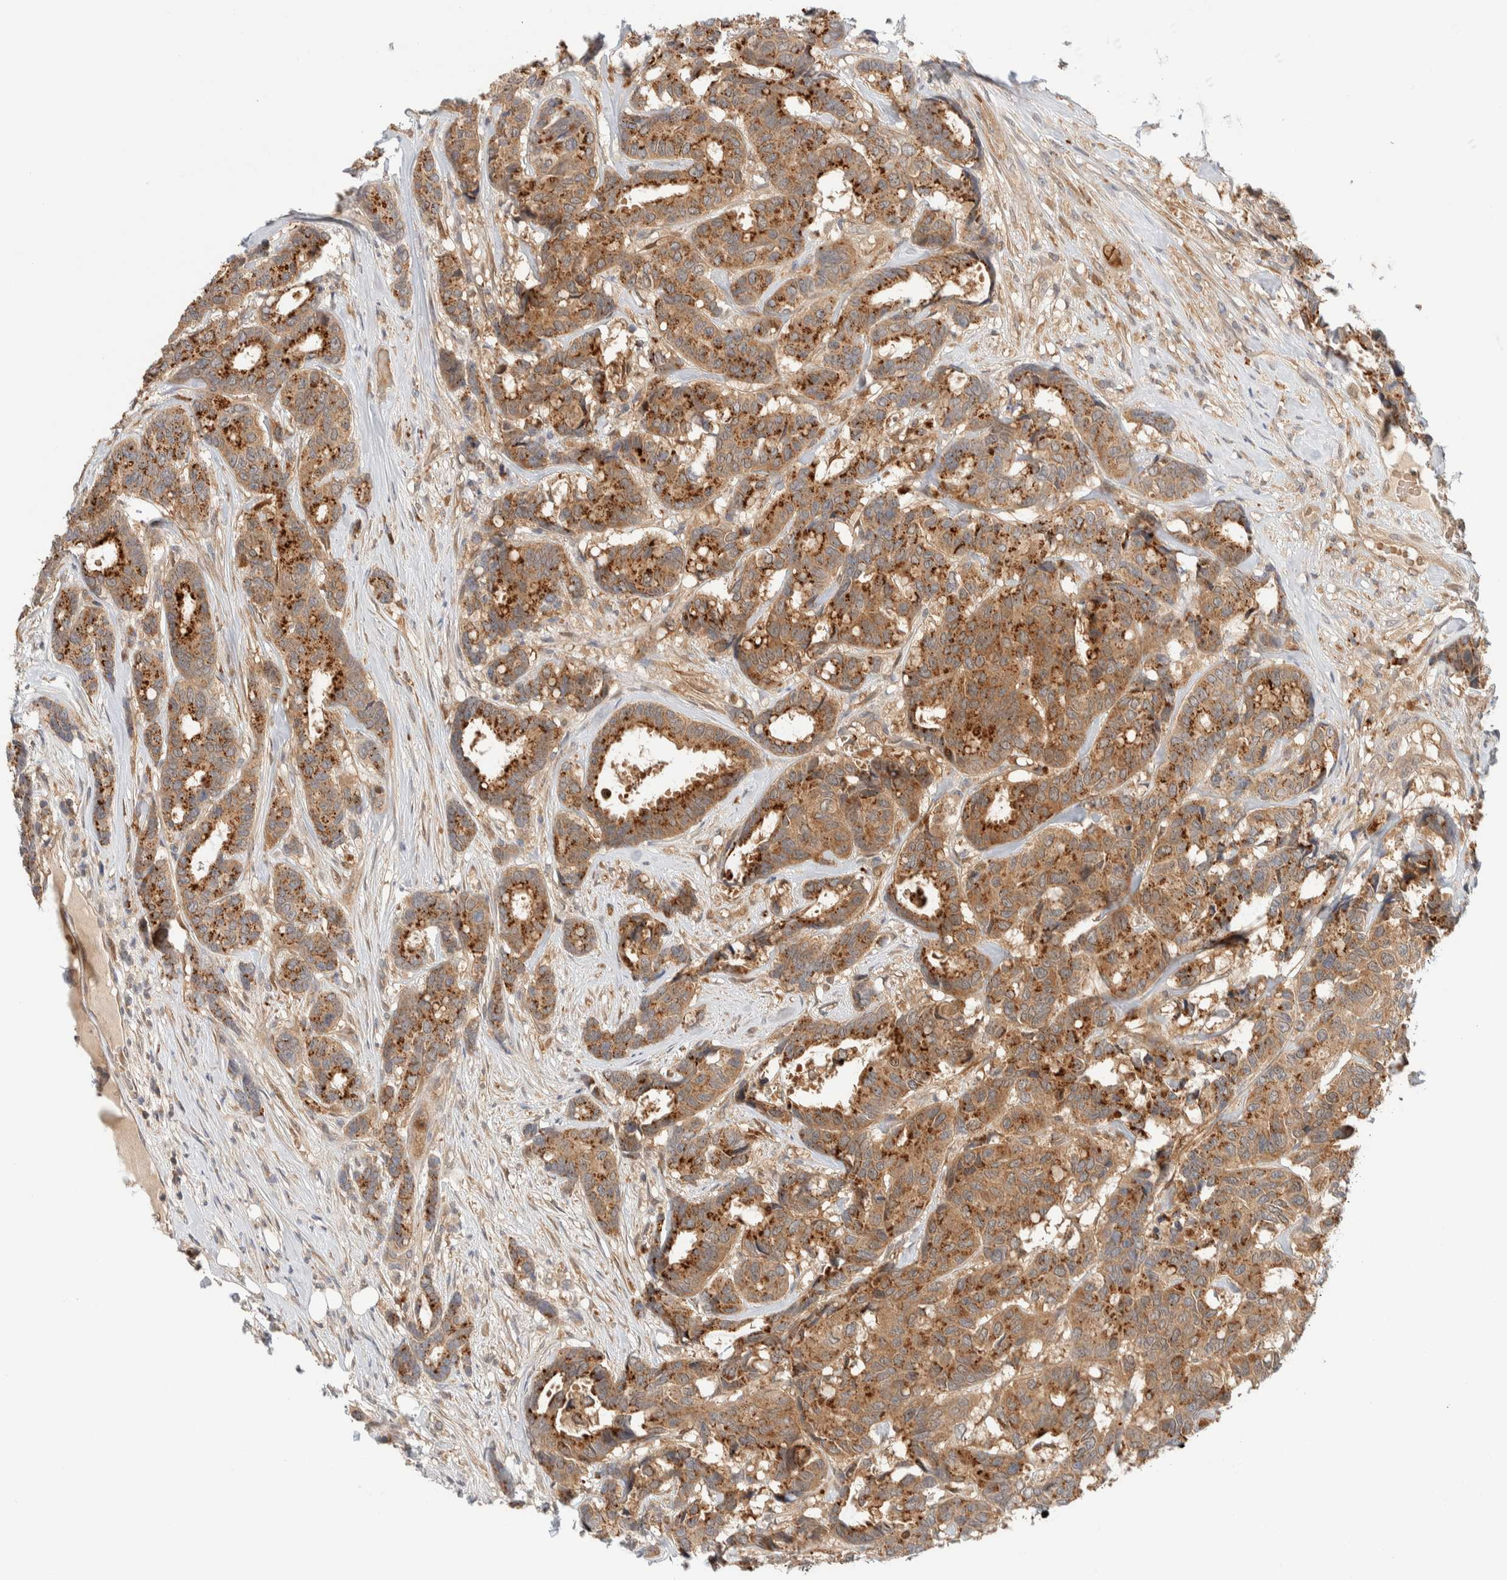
{"staining": {"intensity": "strong", "quantity": ">75%", "location": "cytoplasmic/membranous"}, "tissue": "breast cancer", "cell_type": "Tumor cells", "image_type": "cancer", "snomed": [{"axis": "morphology", "description": "Duct carcinoma"}, {"axis": "topography", "description": "Breast"}], "caption": "Approximately >75% of tumor cells in human infiltrating ductal carcinoma (breast) exhibit strong cytoplasmic/membranous protein expression as visualized by brown immunohistochemical staining.", "gene": "GCLM", "patient": {"sex": "female", "age": 87}}